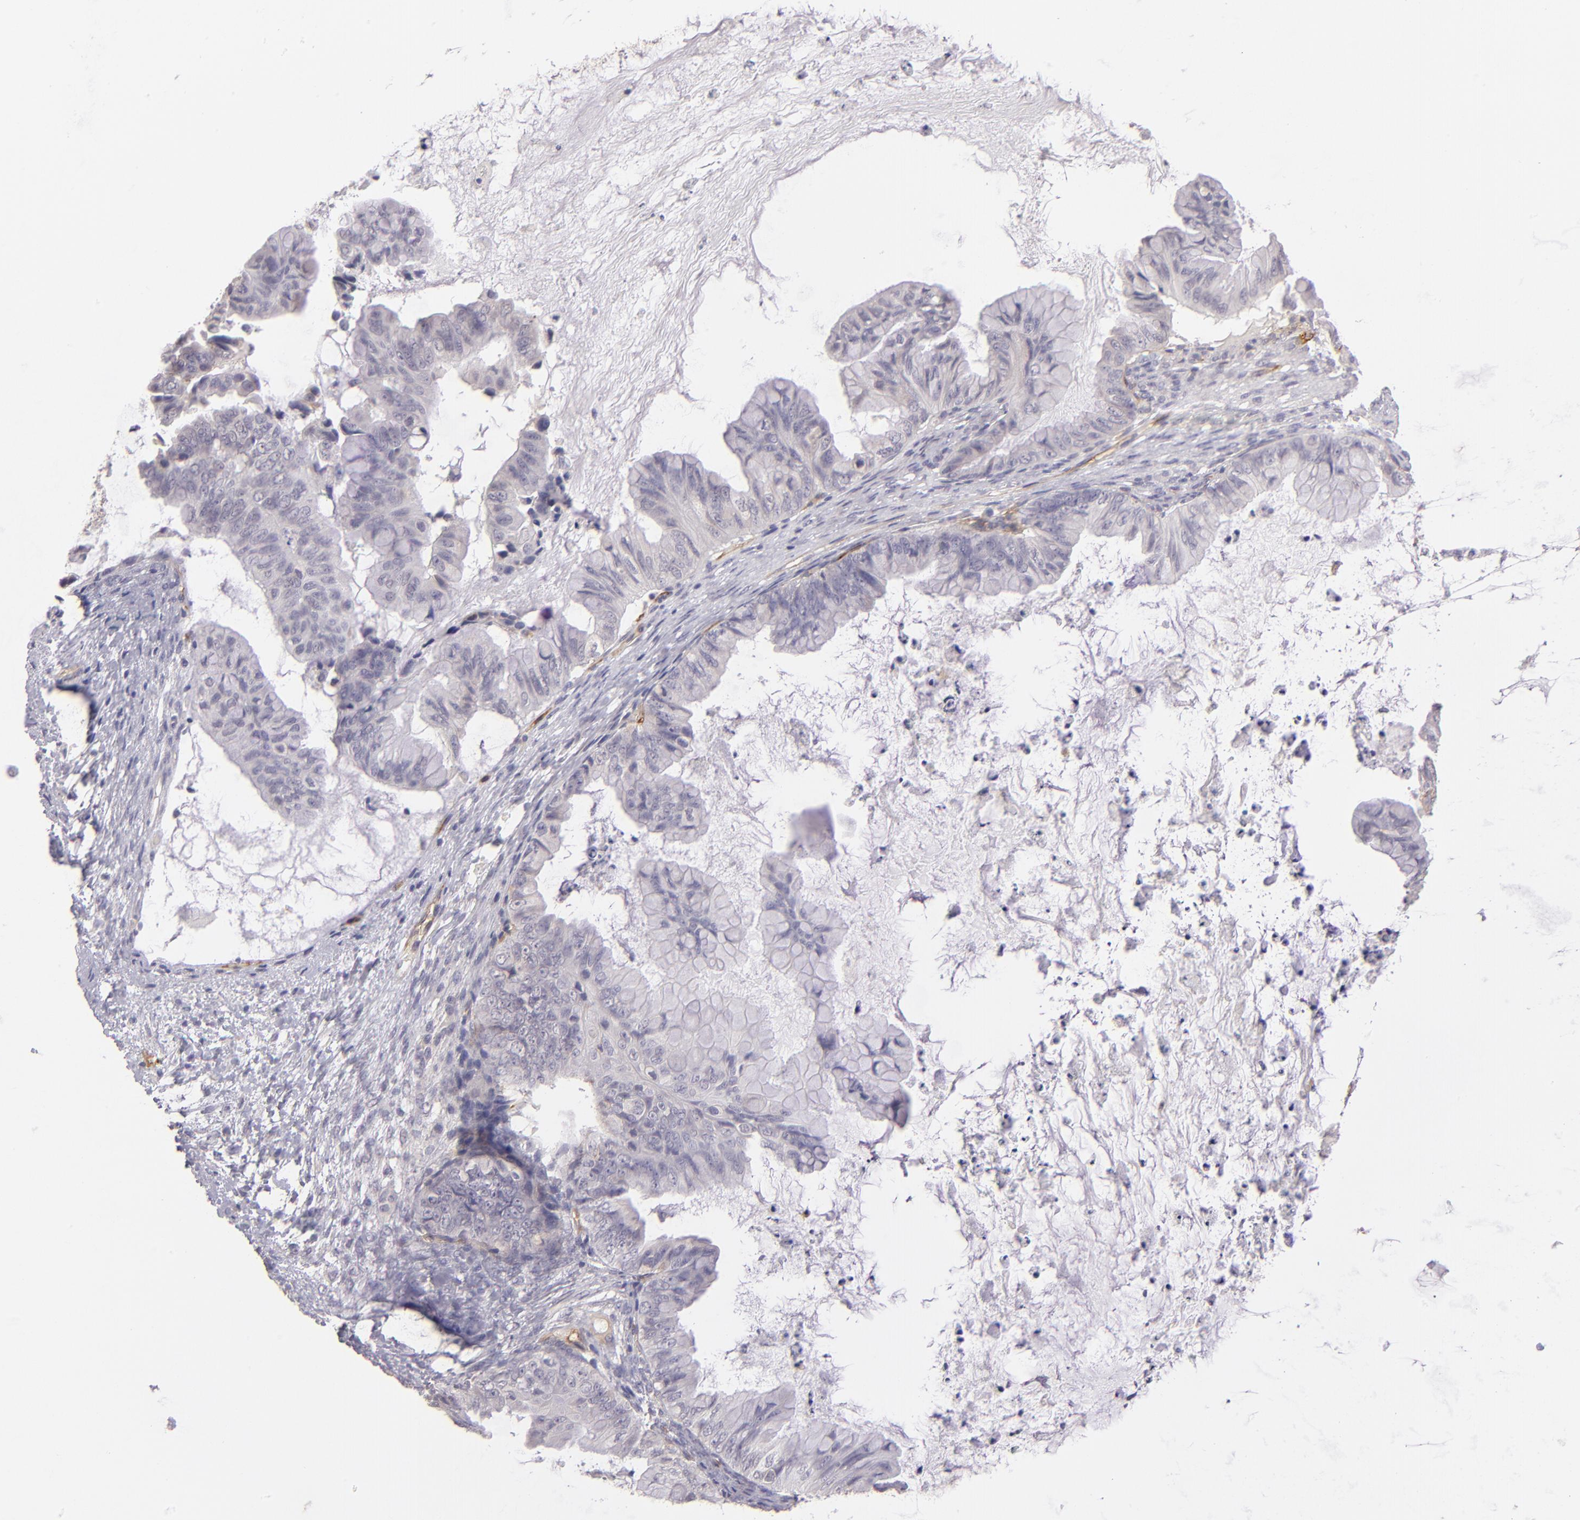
{"staining": {"intensity": "negative", "quantity": "none", "location": "none"}, "tissue": "ovarian cancer", "cell_type": "Tumor cells", "image_type": "cancer", "snomed": [{"axis": "morphology", "description": "Cystadenocarcinoma, mucinous, NOS"}, {"axis": "topography", "description": "Ovary"}], "caption": "Mucinous cystadenocarcinoma (ovarian) was stained to show a protein in brown. There is no significant positivity in tumor cells.", "gene": "THBD", "patient": {"sex": "female", "age": 36}}